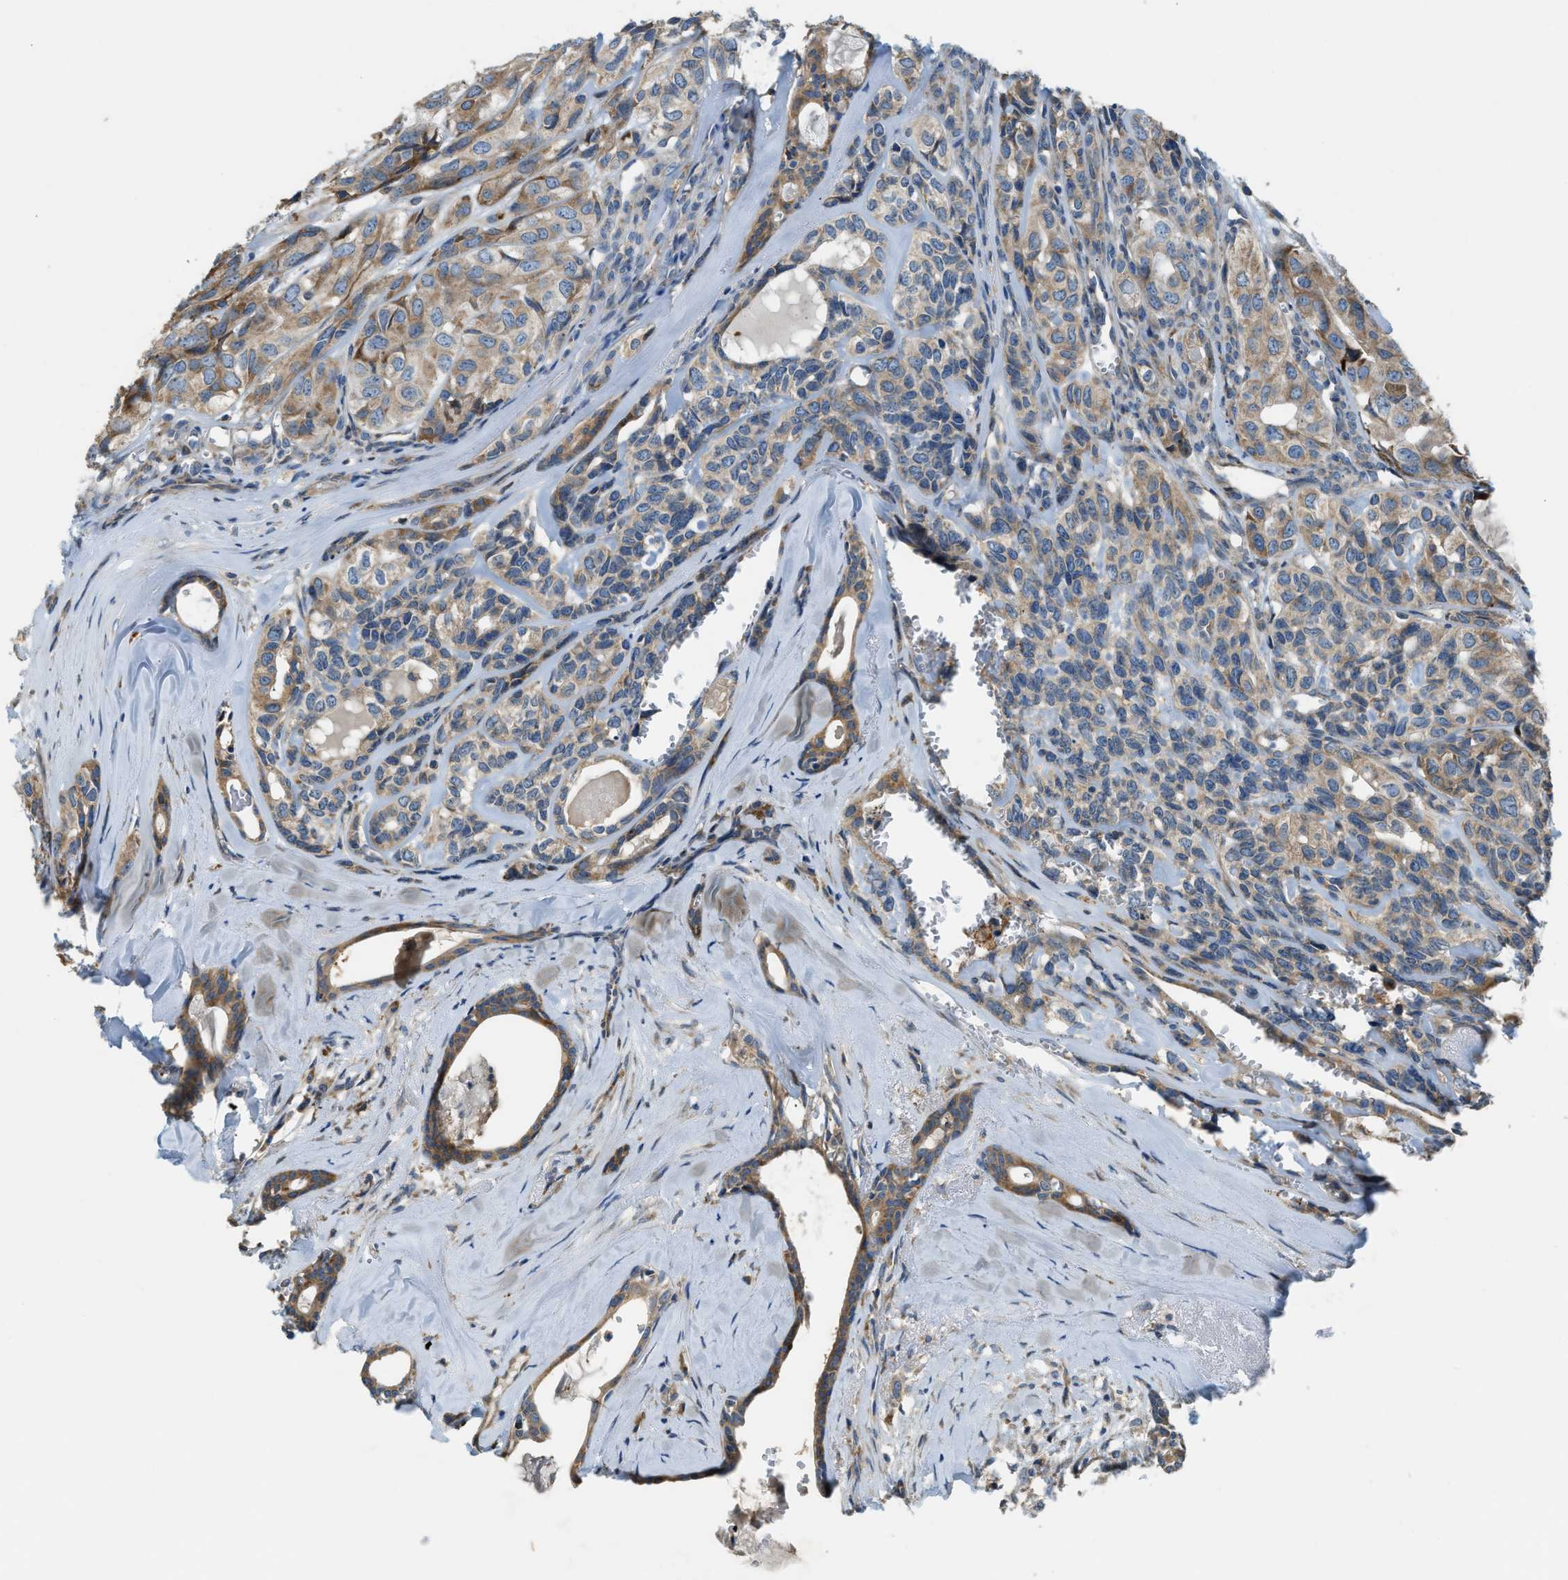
{"staining": {"intensity": "moderate", "quantity": ">75%", "location": "cytoplasmic/membranous"}, "tissue": "head and neck cancer", "cell_type": "Tumor cells", "image_type": "cancer", "snomed": [{"axis": "morphology", "description": "Adenocarcinoma, NOS"}, {"axis": "topography", "description": "Salivary gland, NOS"}, {"axis": "topography", "description": "Head-Neck"}], "caption": "Immunohistochemical staining of human adenocarcinoma (head and neck) reveals medium levels of moderate cytoplasmic/membranous protein staining in about >75% of tumor cells.", "gene": "TMEM68", "patient": {"sex": "female", "age": 76}}